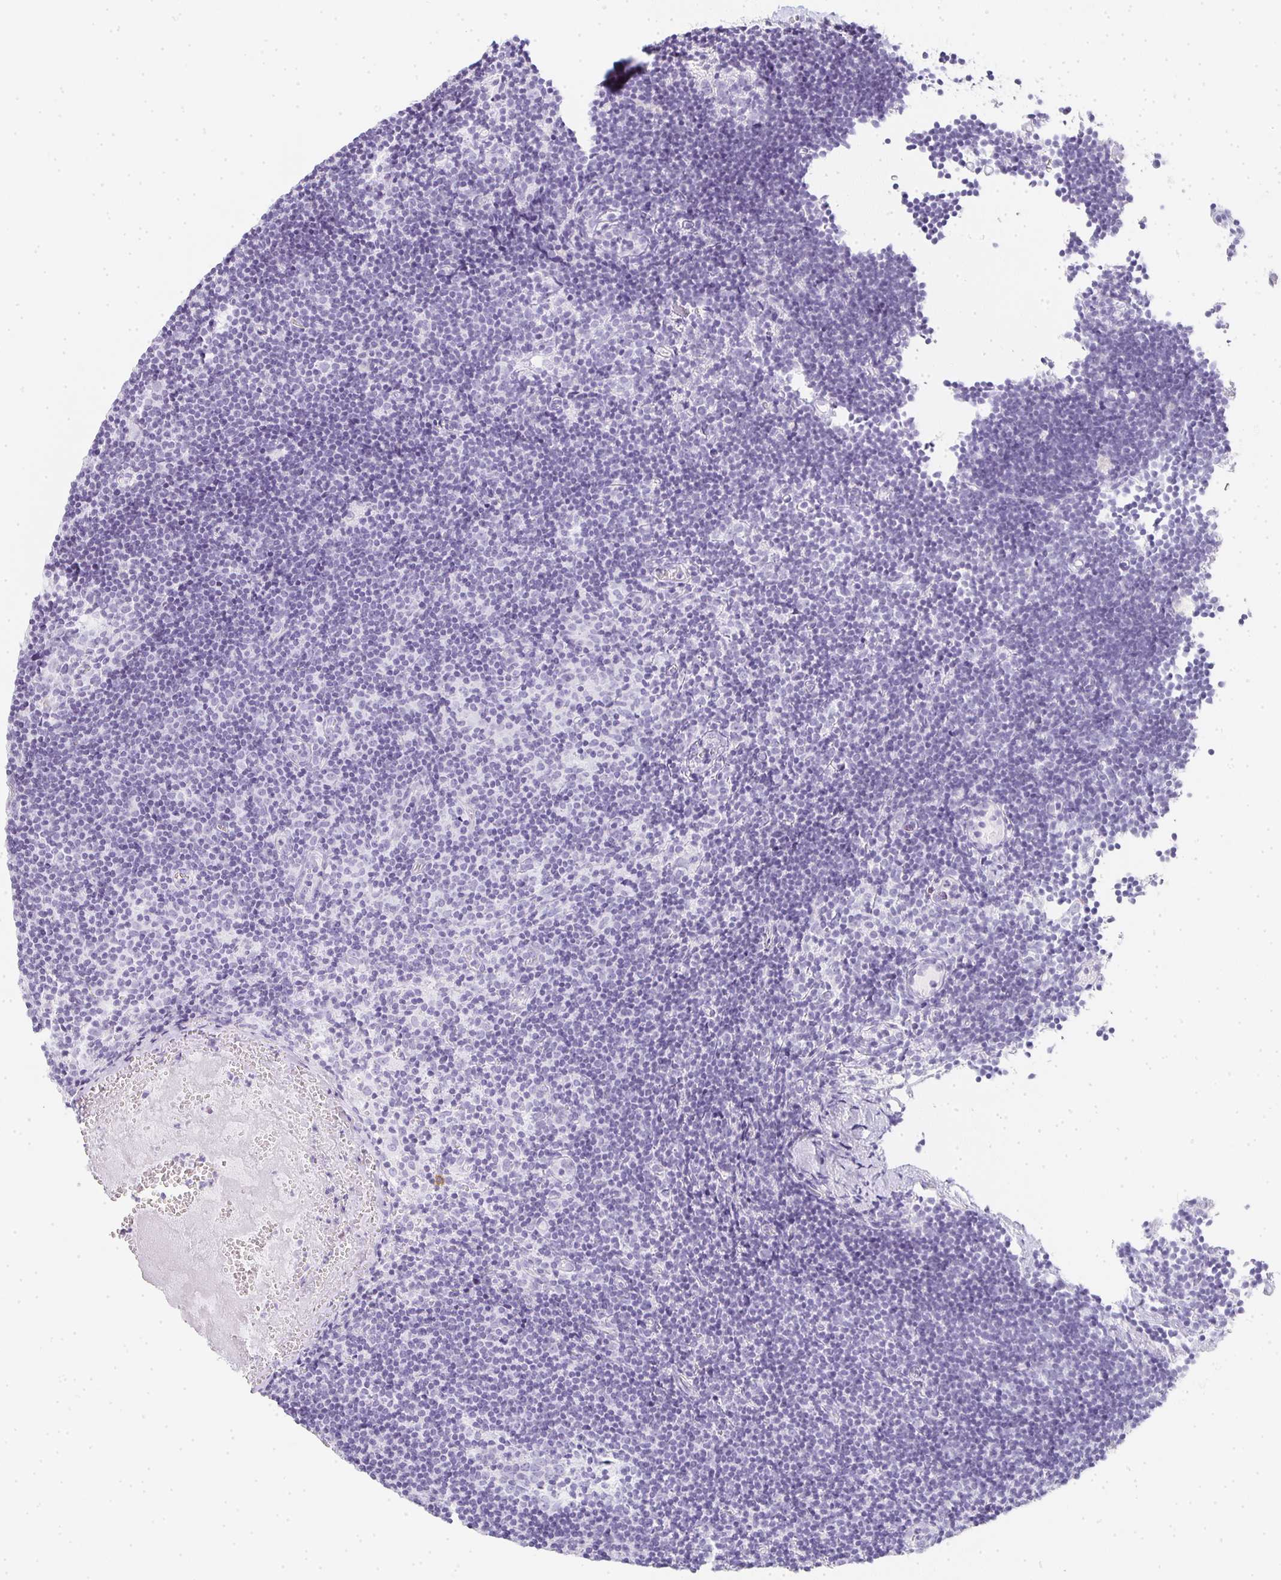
{"staining": {"intensity": "negative", "quantity": "none", "location": "none"}, "tissue": "lymph node", "cell_type": "Germinal center cells", "image_type": "normal", "snomed": [{"axis": "morphology", "description": "Normal tissue, NOS"}, {"axis": "topography", "description": "Lymph node"}], "caption": "A photomicrograph of human lymph node is negative for staining in germinal center cells.", "gene": "TPSD1", "patient": {"sex": "female", "age": 45}}